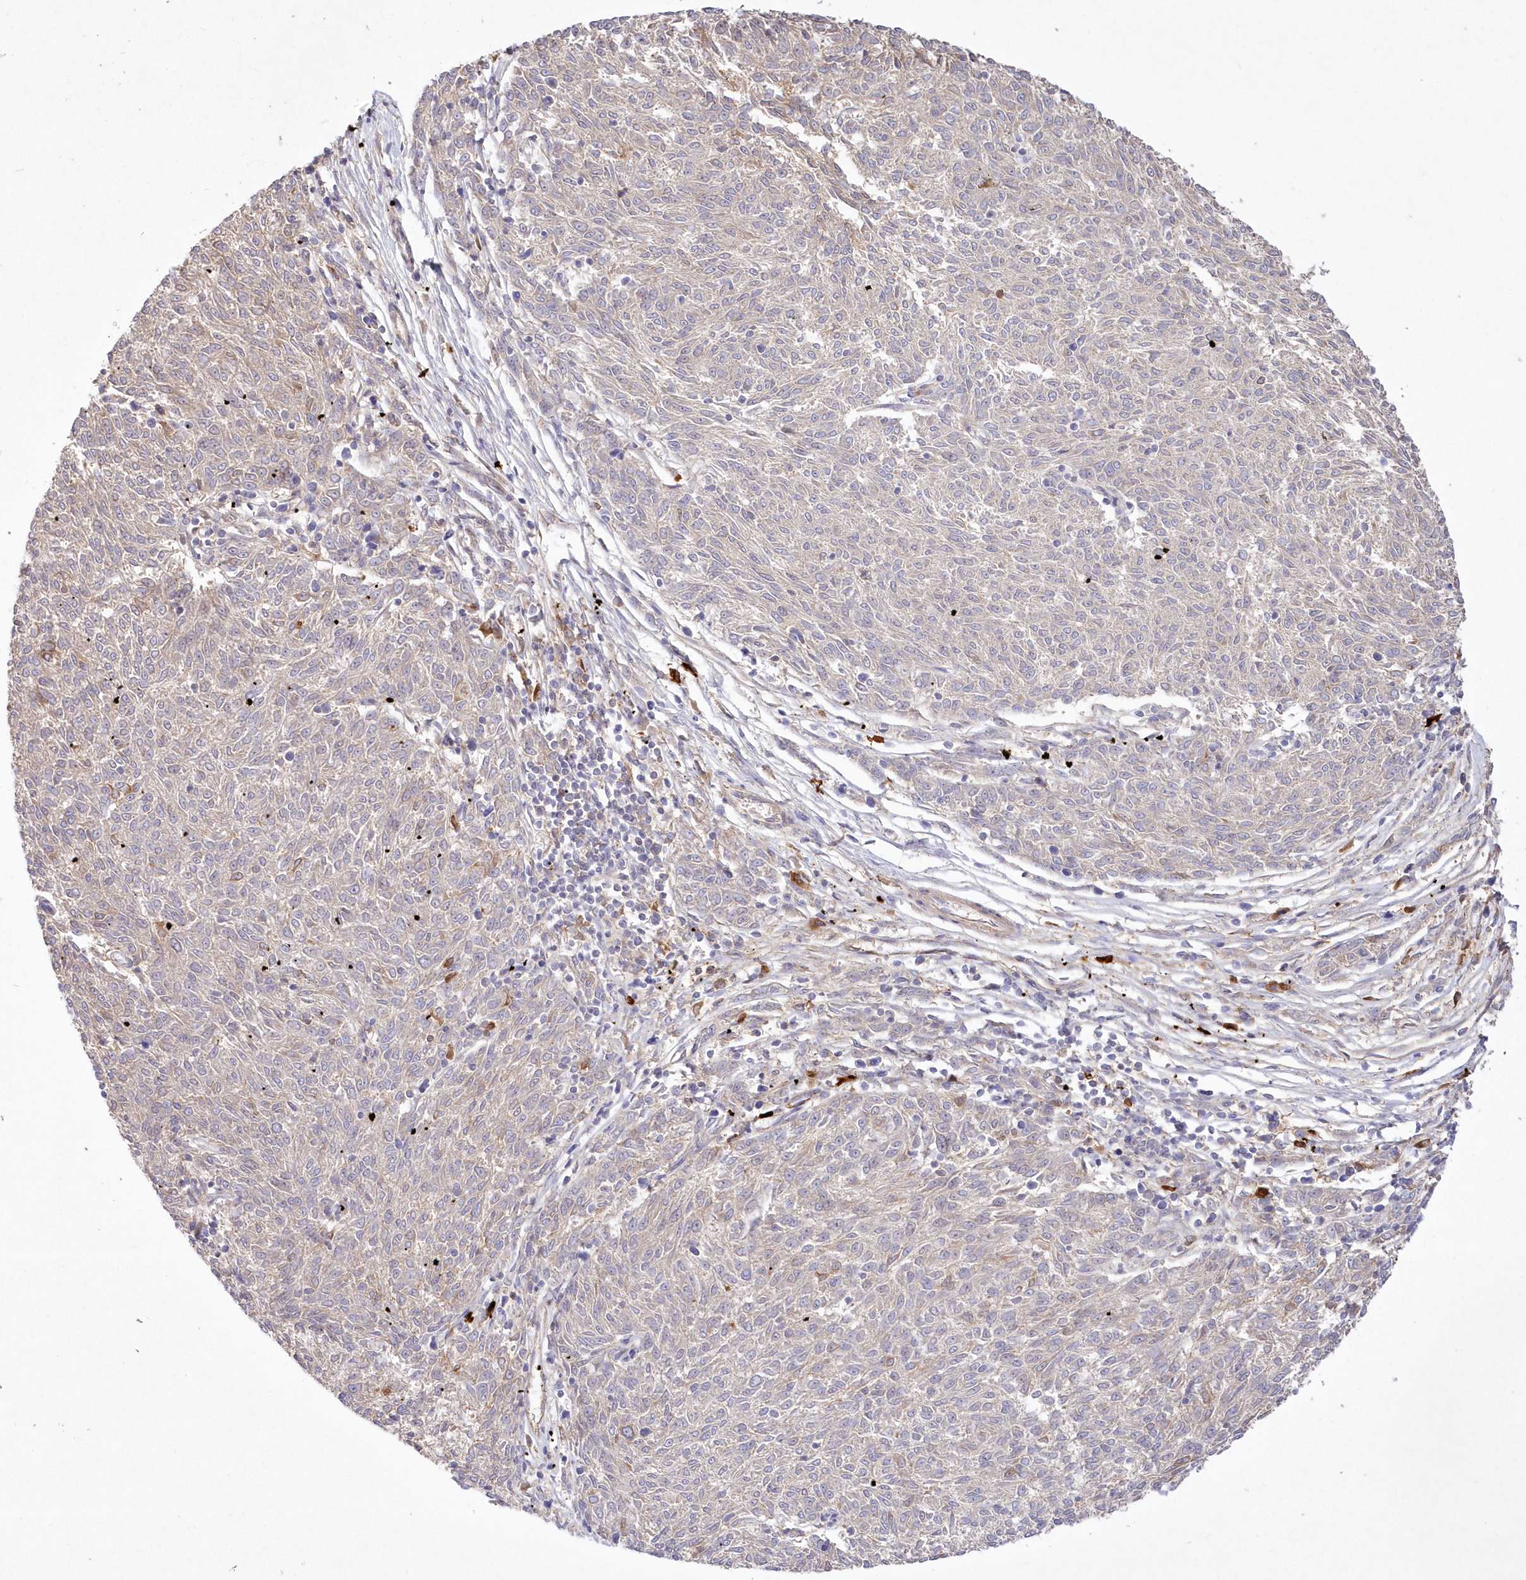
{"staining": {"intensity": "weak", "quantity": "<25%", "location": "cytoplasmic/membranous"}, "tissue": "melanoma", "cell_type": "Tumor cells", "image_type": "cancer", "snomed": [{"axis": "morphology", "description": "Malignant melanoma, NOS"}, {"axis": "topography", "description": "Skin"}], "caption": "The immunohistochemistry image has no significant expression in tumor cells of malignant melanoma tissue.", "gene": "WBP1L", "patient": {"sex": "female", "age": 72}}